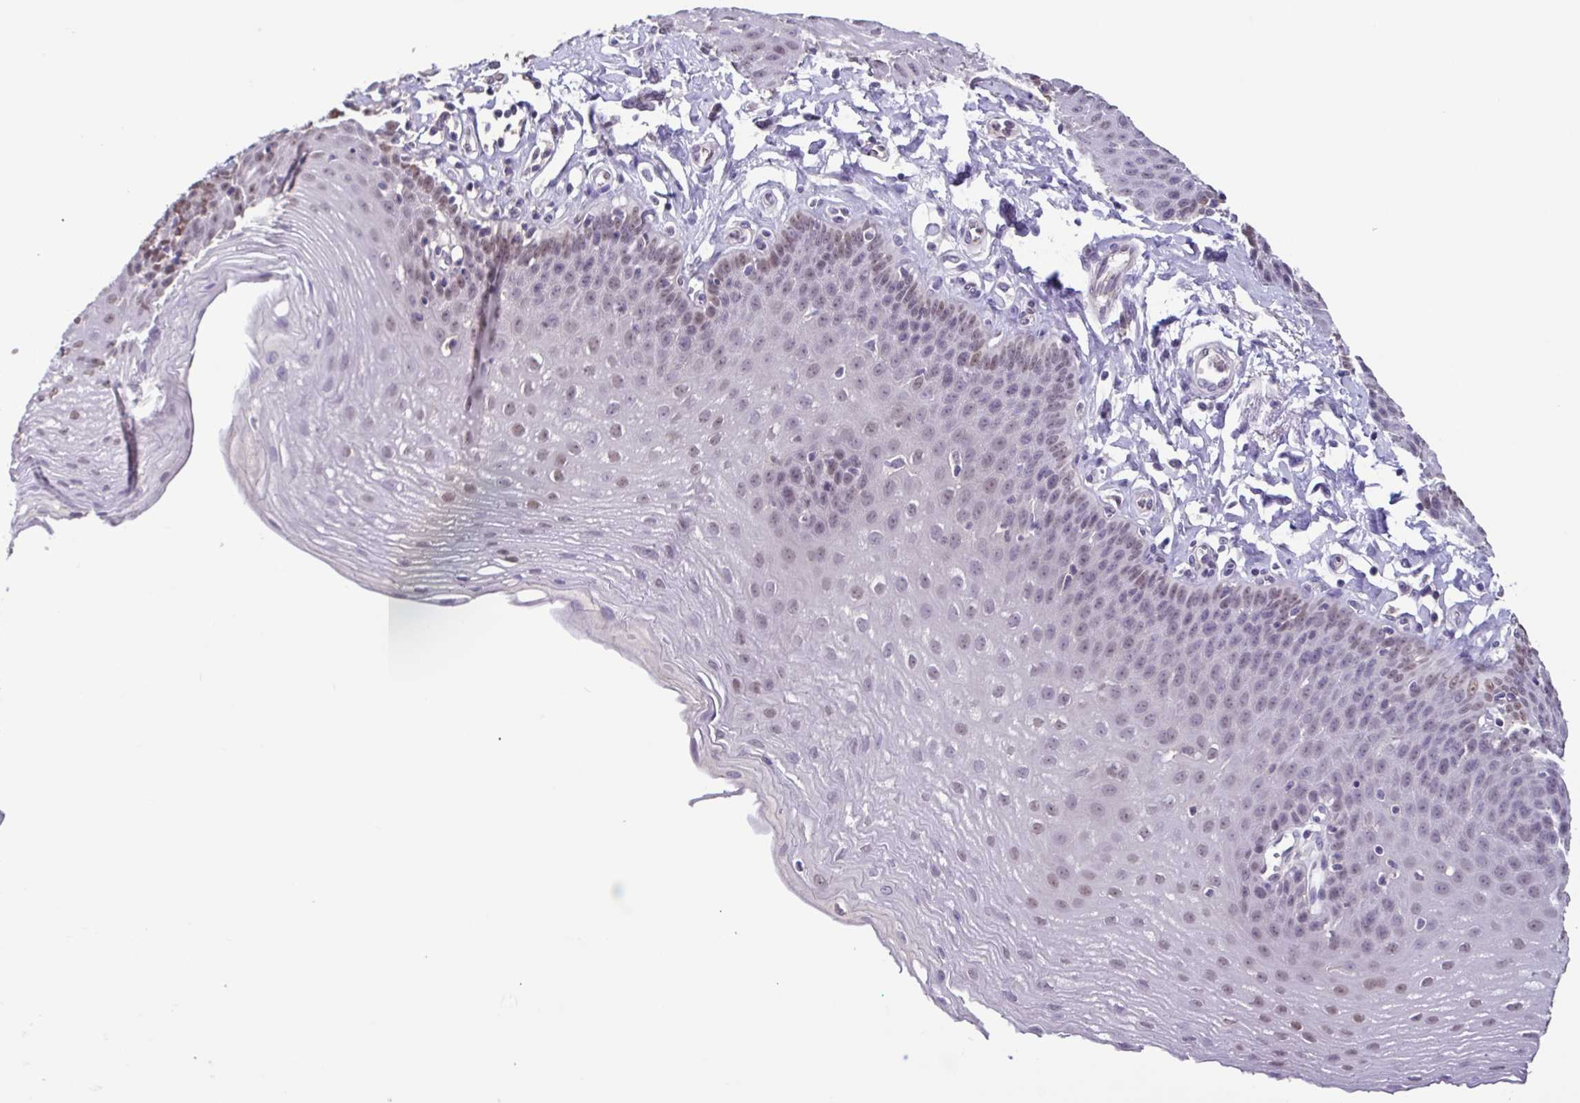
{"staining": {"intensity": "weak", "quantity": "25%-75%", "location": "nuclear"}, "tissue": "esophagus", "cell_type": "Squamous epithelial cells", "image_type": "normal", "snomed": [{"axis": "morphology", "description": "Normal tissue, NOS"}, {"axis": "topography", "description": "Esophagus"}], "caption": "Brown immunohistochemical staining in normal esophagus exhibits weak nuclear expression in about 25%-75% of squamous epithelial cells.", "gene": "ACTRT3", "patient": {"sex": "female", "age": 81}}